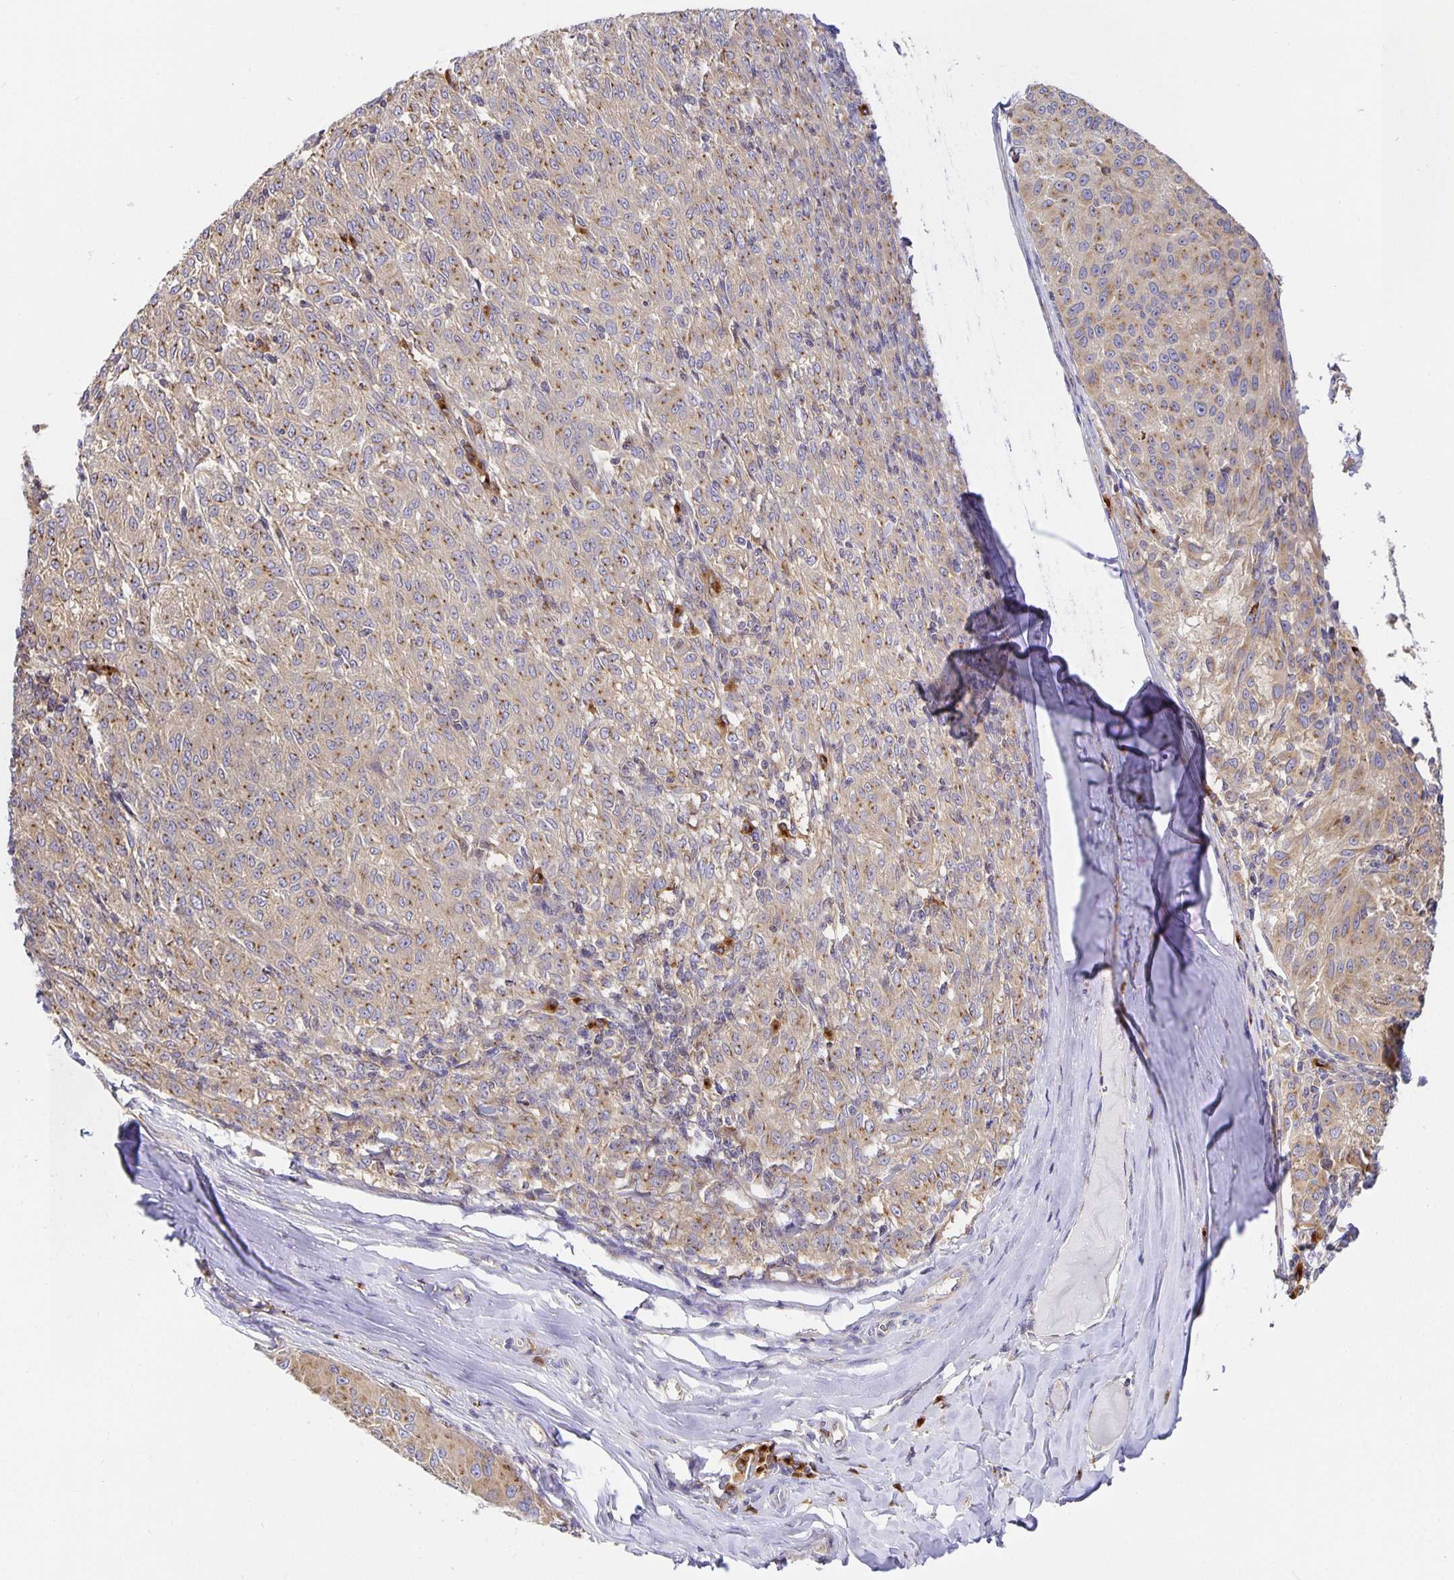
{"staining": {"intensity": "moderate", "quantity": "25%-75%", "location": "cytoplasmic/membranous"}, "tissue": "melanoma", "cell_type": "Tumor cells", "image_type": "cancer", "snomed": [{"axis": "morphology", "description": "Malignant melanoma, NOS"}, {"axis": "topography", "description": "Skin"}], "caption": "A histopathology image of malignant melanoma stained for a protein demonstrates moderate cytoplasmic/membranous brown staining in tumor cells.", "gene": "USO1", "patient": {"sex": "female", "age": 72}}